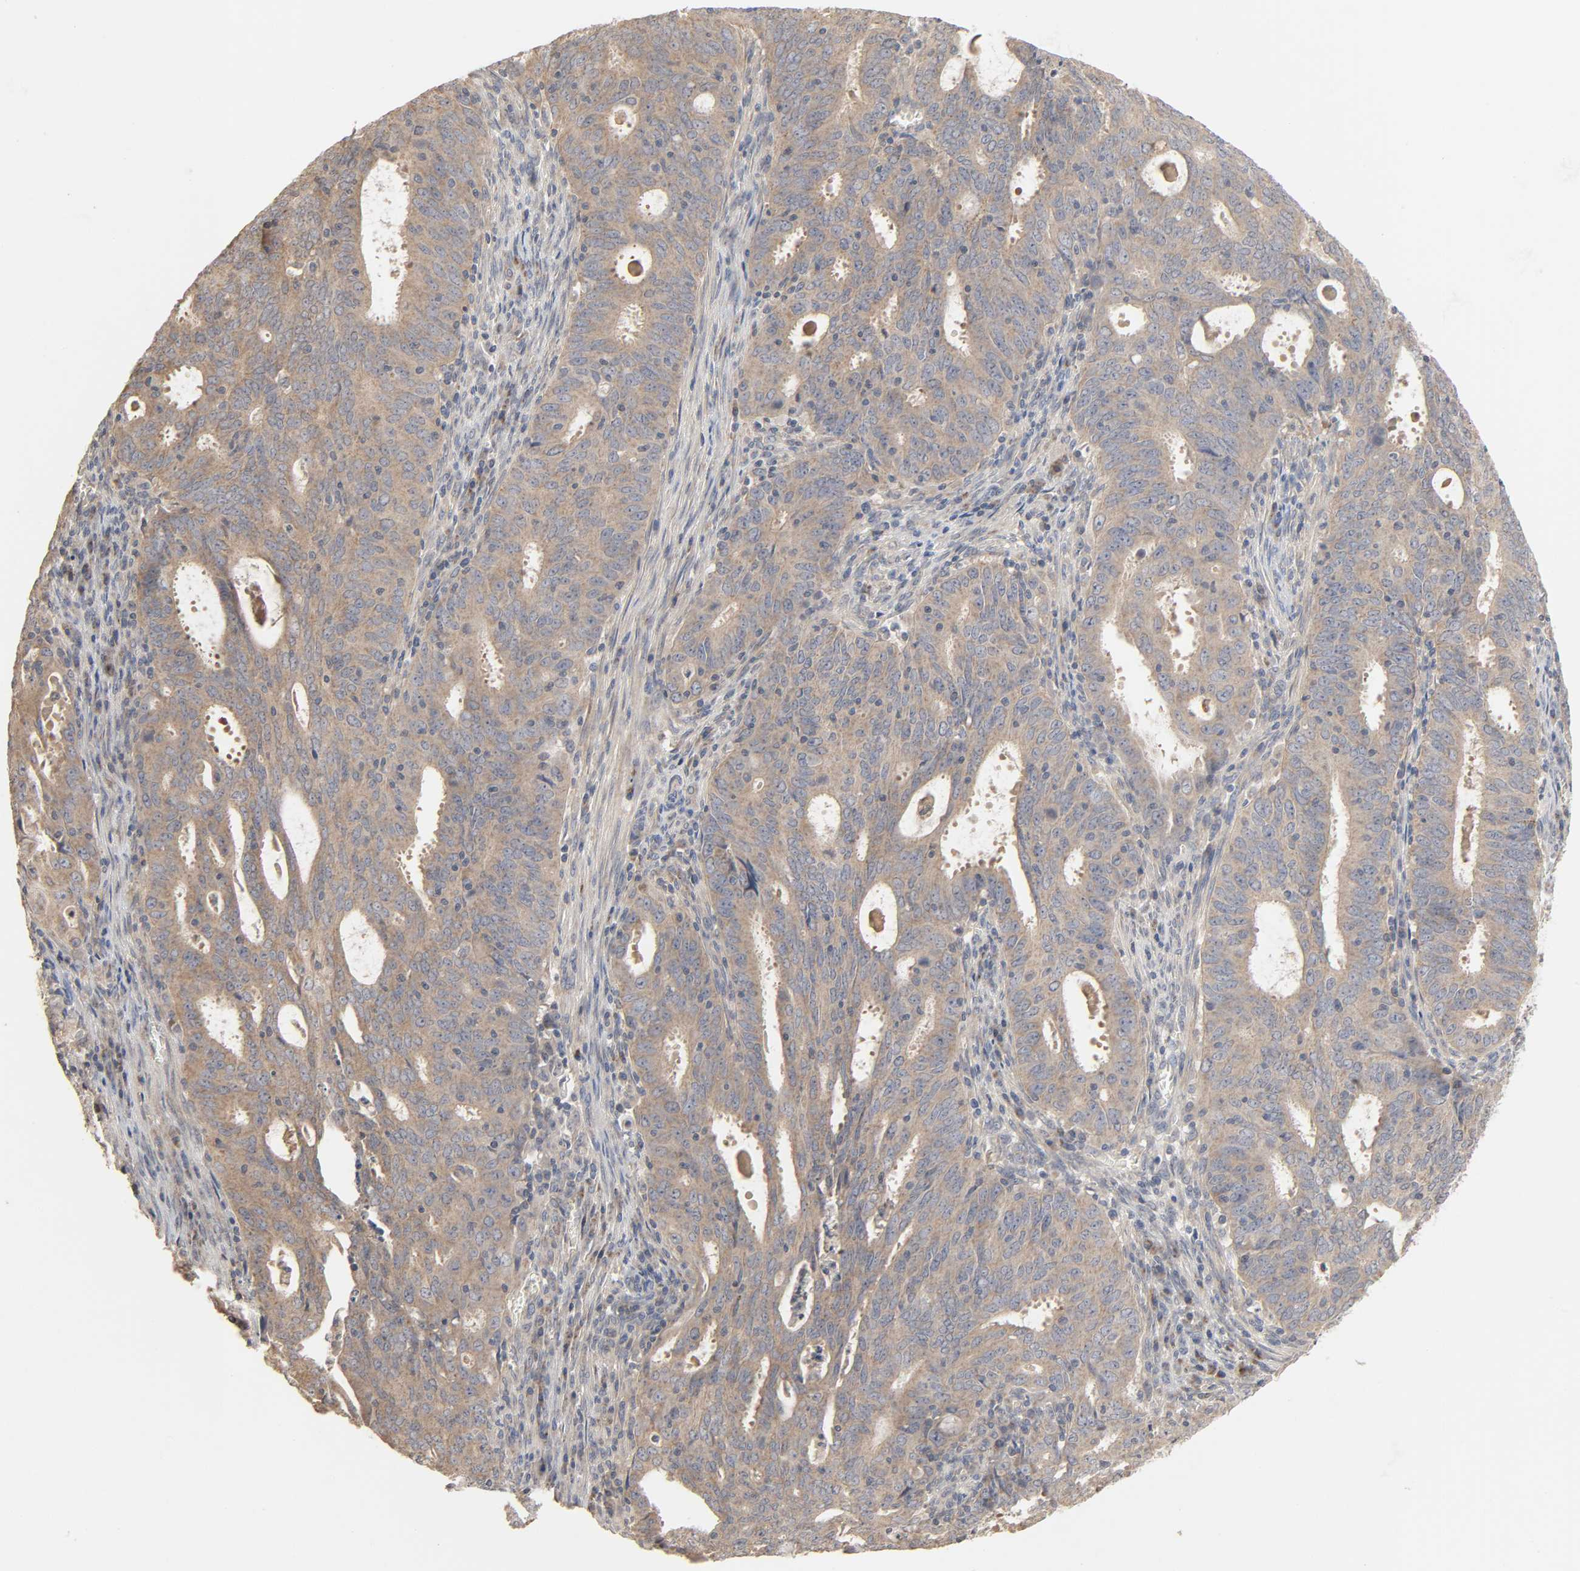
{"staining": {"intensity": "weak", "quantity": ">75%", "location": "cytoplasmic/membranous"}, "tissue": "cervical cancer", "cell_type": "Tumor cells", "image_type": "cancer", "snomed": [{"axis": "morphology", "description": "Adenocarcinoma, NOS"}, {"axis": "topography", "description": "Cervix"}], "caption": "Protein analysis of cervical cancer tissue exhibits weak cytoplasmic/membranous staining in about >75% of tumor cells.", "gene": "CLEC4E", "patient": {"sex": "female", "age": 44}}